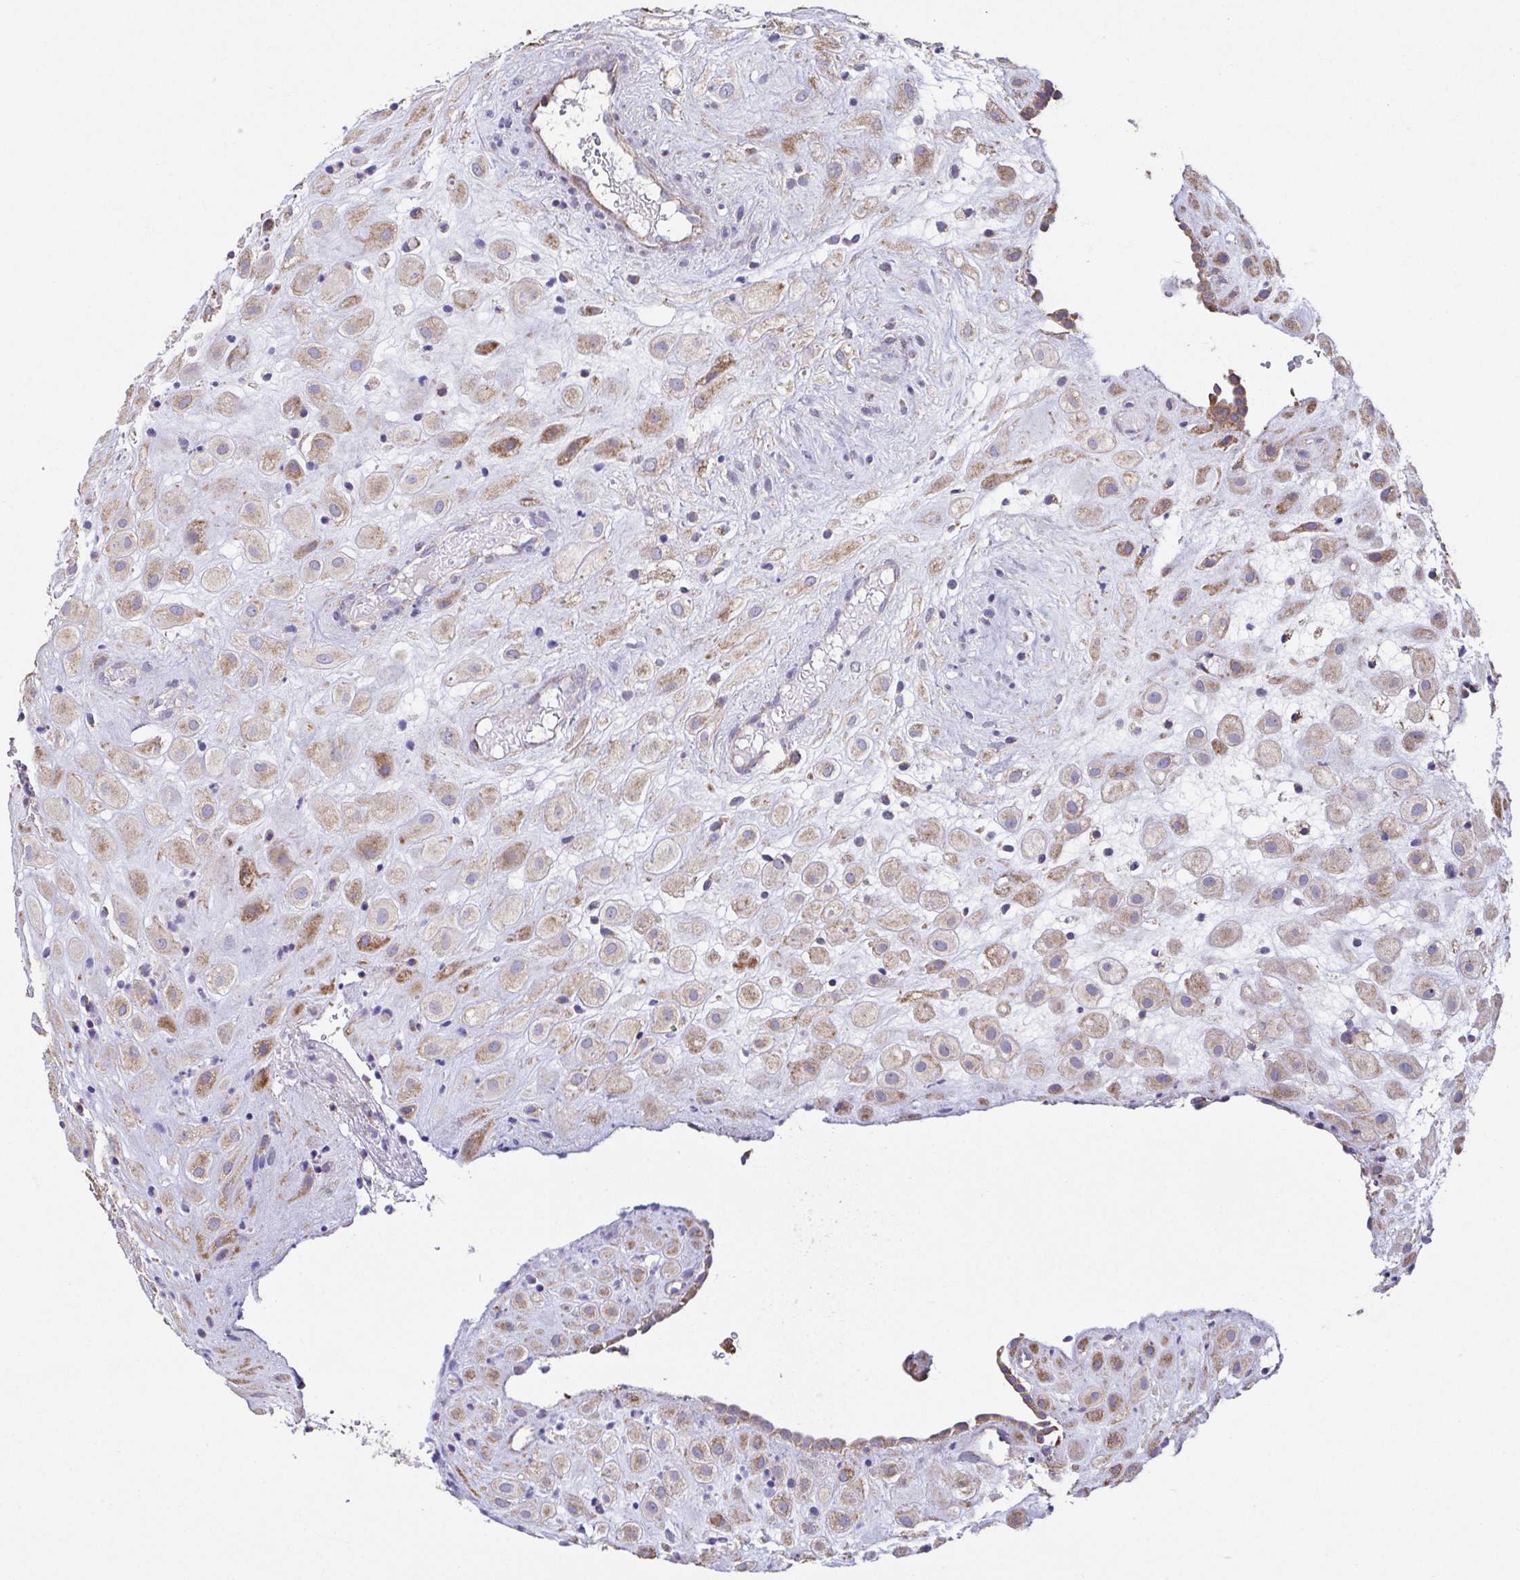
{"staining": {"intensity": "weak", "quantity": "25%-75%", "location": "cytoplasmic/membranous"}, "tissue": "placenta", "cell_type": "Decidual cells", "image_type": "normal", "snomed": [{"axis": "morphology", "description": "Normal tissue, NOS"}, {"axis": "topography", "description": "Placenta"}], "caption": "An immunohistochemistry (IHC) histopathology image of normal tissue is shown. Protein staining in brown shows weak cytoplasmic/membranous positivity in placenta within decidual cells.", "gene": "GINM1", "patient": {"sex": "female", "age": 24}}